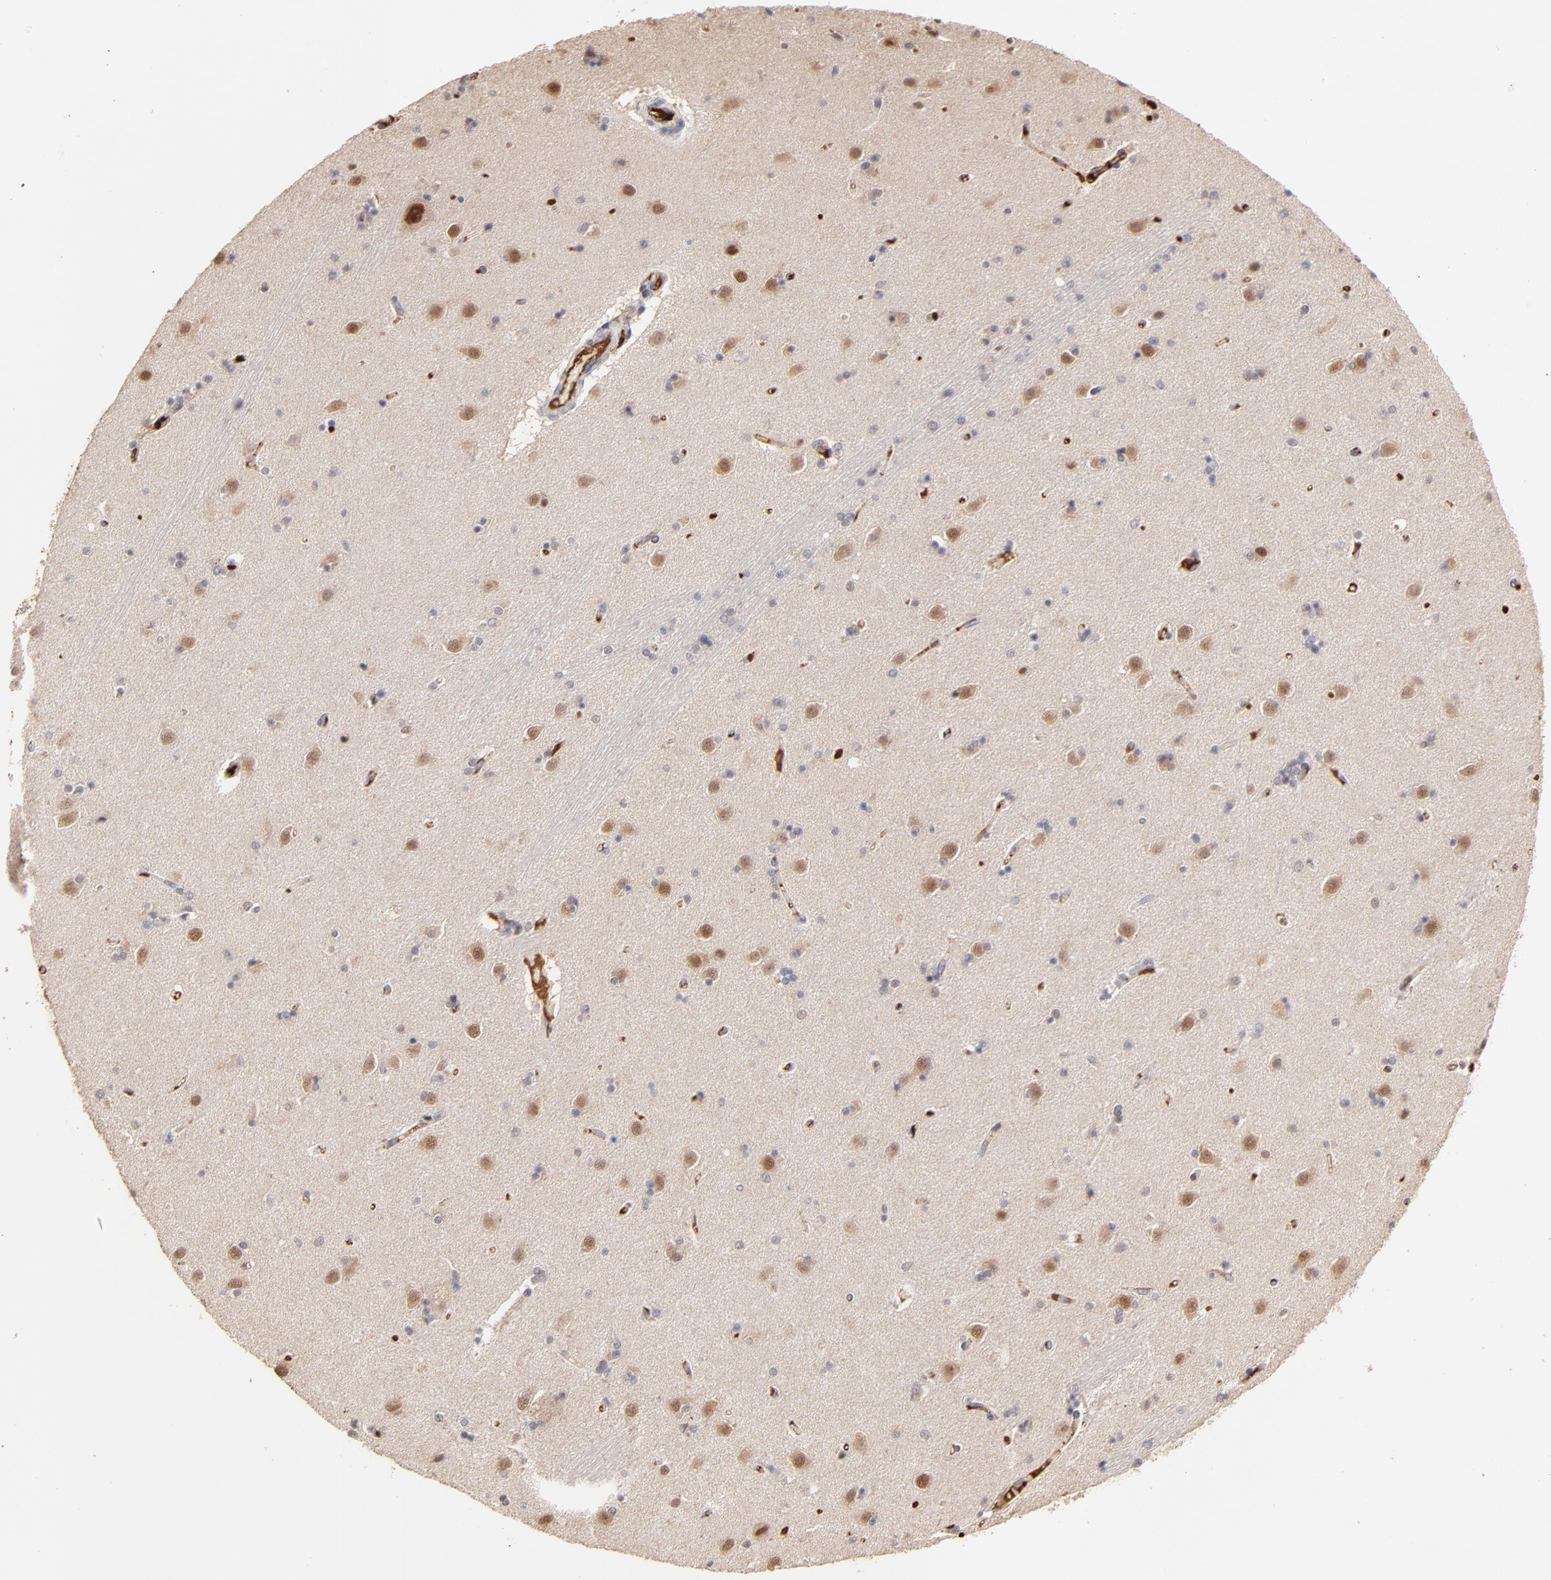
{"staining": {"intensity": "weak", "quantity": "<25%", "location": "nuclear"}, "tissue": "caudate", "cell_type": "Glial cells", "image_type": "normal", "snomed": [{"axis": "morphology", "description": "Normal tissue, NOS"}, {"axis": "topography", "description": "Lateral ventricle wall"}], "caption": "Immunohistochemistry photomicrograph of normal caudate: caudate stained with DAB demonstrates no significant protein staining in glial cells. The staining is performed using DAB (3,3'-diaminobenzidine) brown chromogen with nuclei counter-stained in using hematoxylin.", "gene": "PSMD14", "patient": {"sex": "female", "age": 54}}